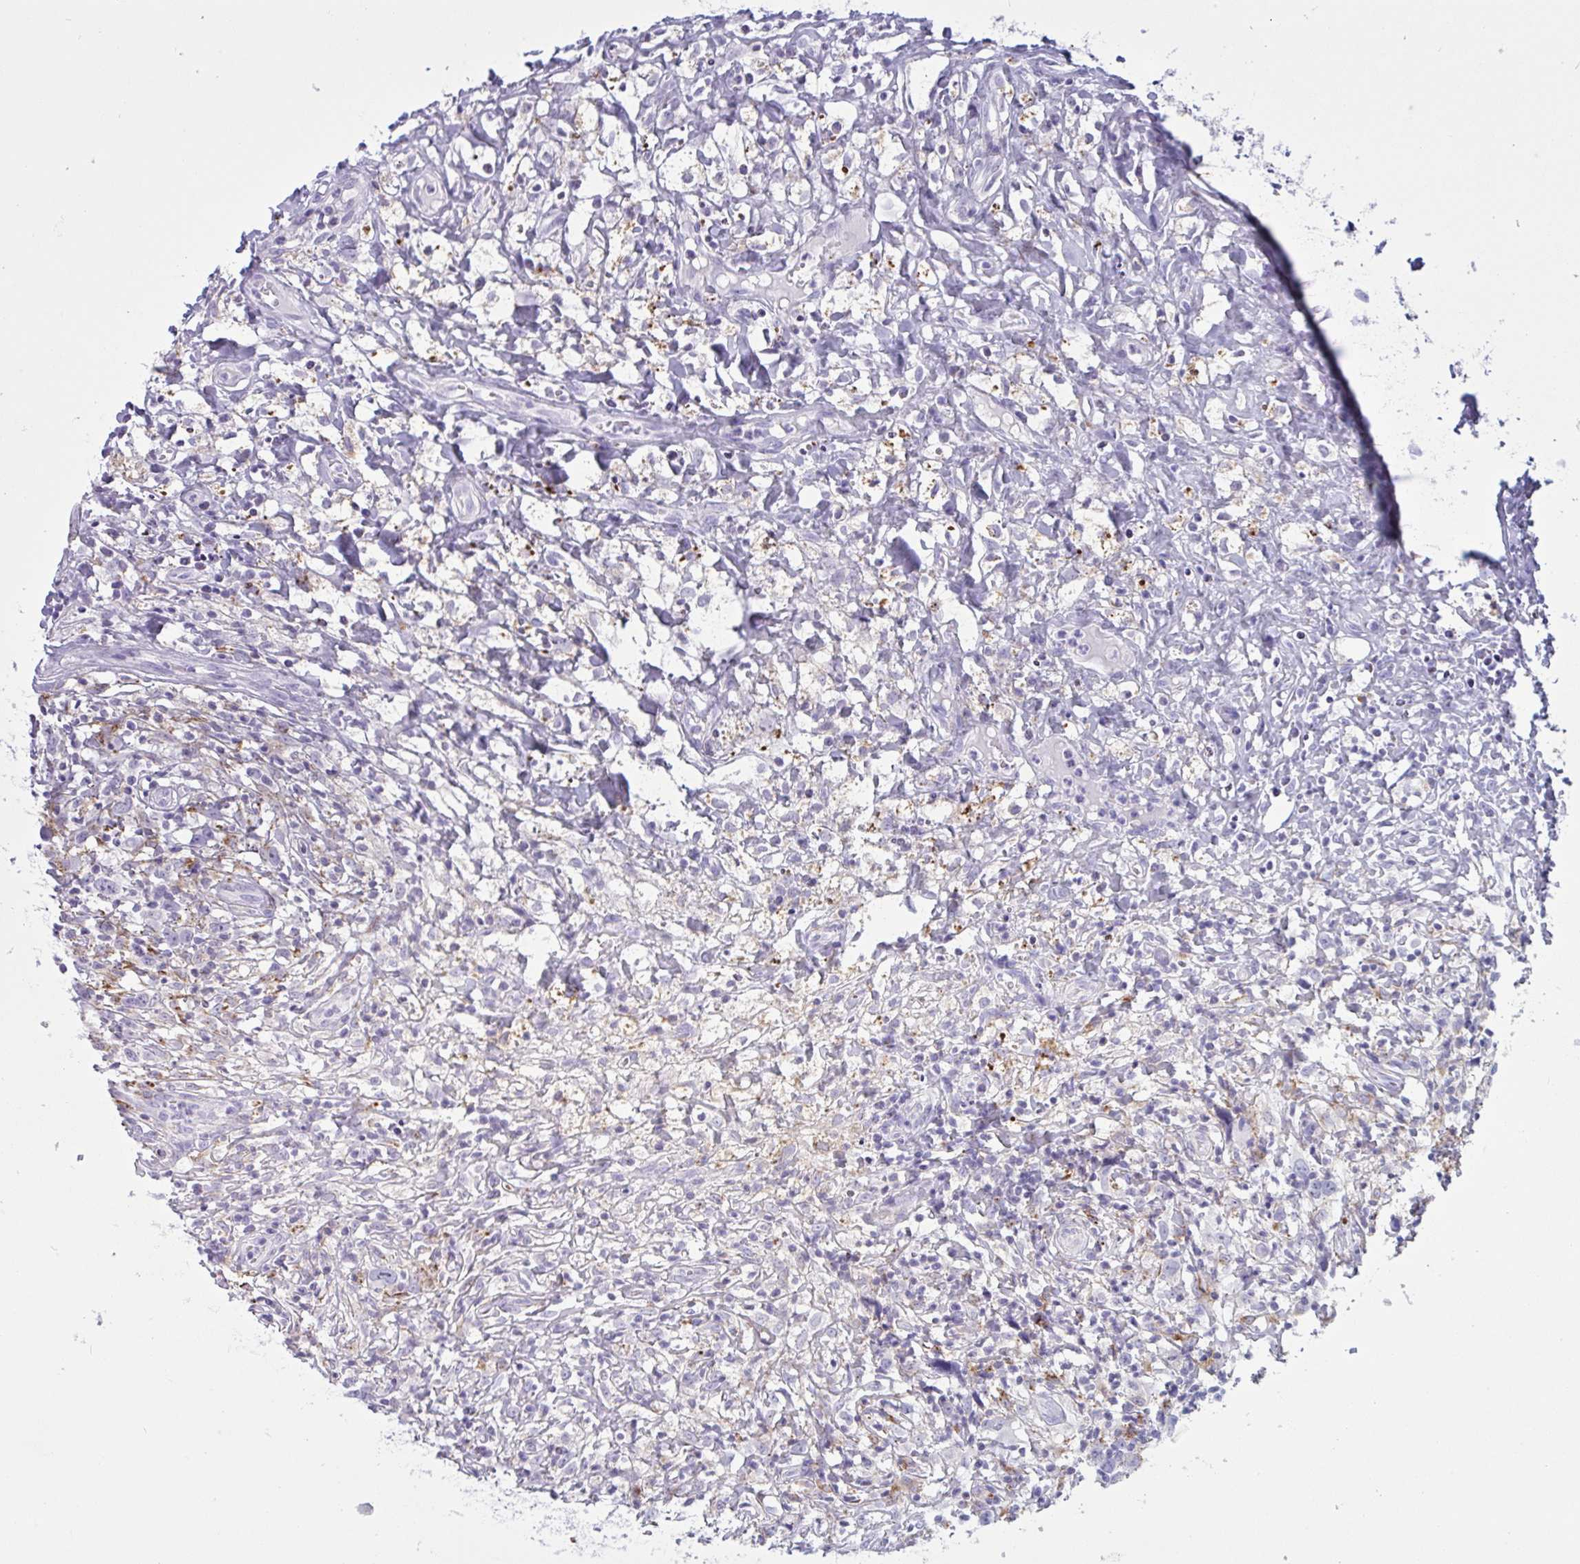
{"staining": {"intensity": "negative", "quantity": "none", "location": "none"}, "tissue": "lymphoma", "cell_type": "Tumor cells", "image_type": "cancer", "snomed": [{"axis": "morphology", "description": "Hodgkin's disease, NOS"}, {"axis": "topography", "description": "No Tissue"}], "caption": "Micrograph shows no protein expression in tumor cells of Hodgkin's disease tissue.", "gene": "XCL1", "patient": {"sex": "female", "age": 21}}